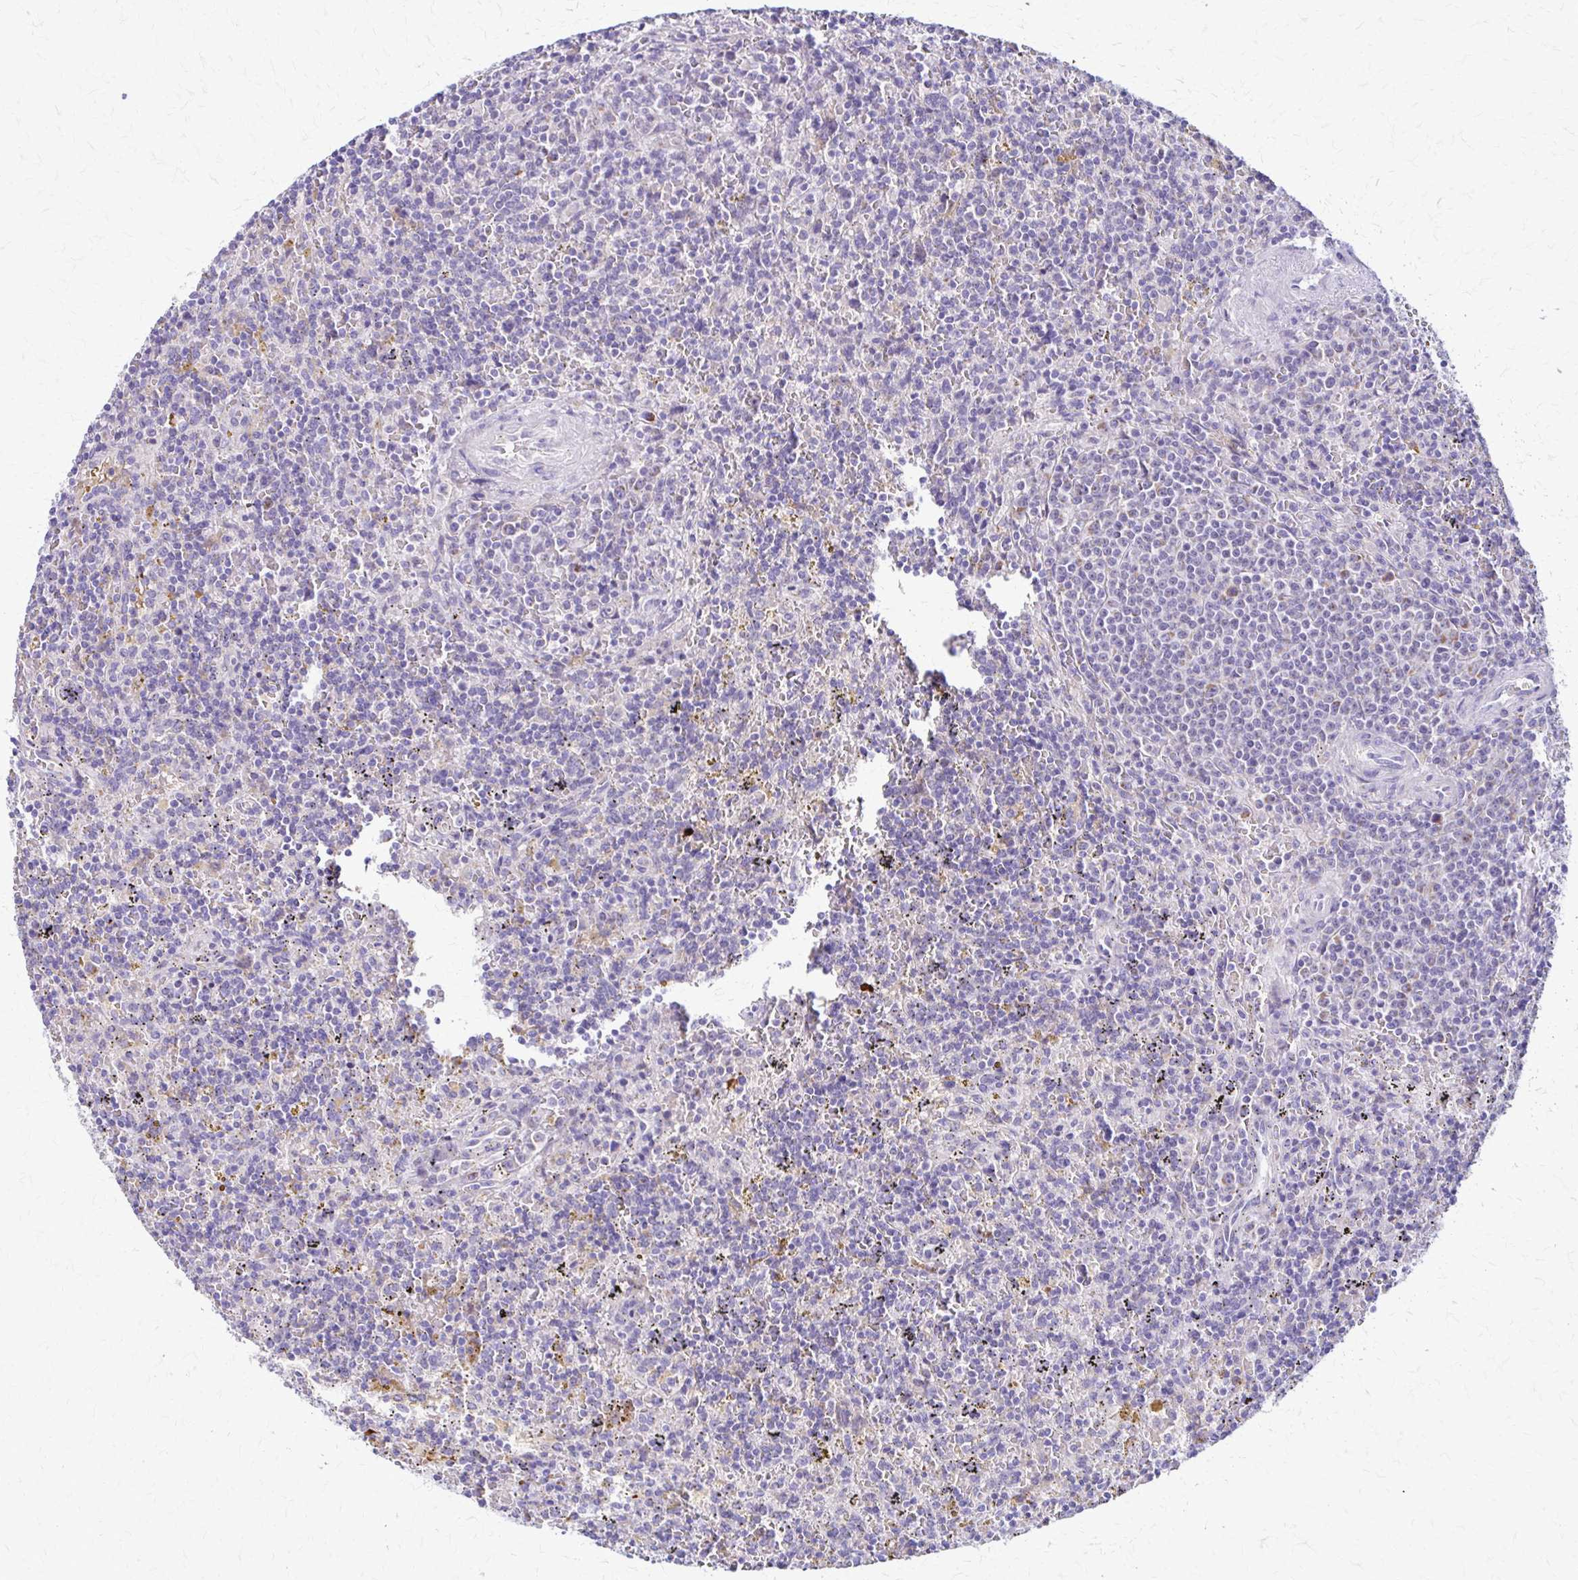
{"staining": {"intensity": "negative", "quantity": "none", "location": "none"}, "tissue": "lymphoma", "cell_type": "Tumor cells", "image_type": "cancer", "snomed": [{"axis": "morphology", "description": "Malignant lymphoma, non-Hodgkin's type, Low grade"}, {"axis": "topography", "description": "Spleen"}], "caption": "Tumor cells are negative for protein expression in human lymphoma.", "gene": "SAMD13", "patient": {"sex": "male", "age": 67}}